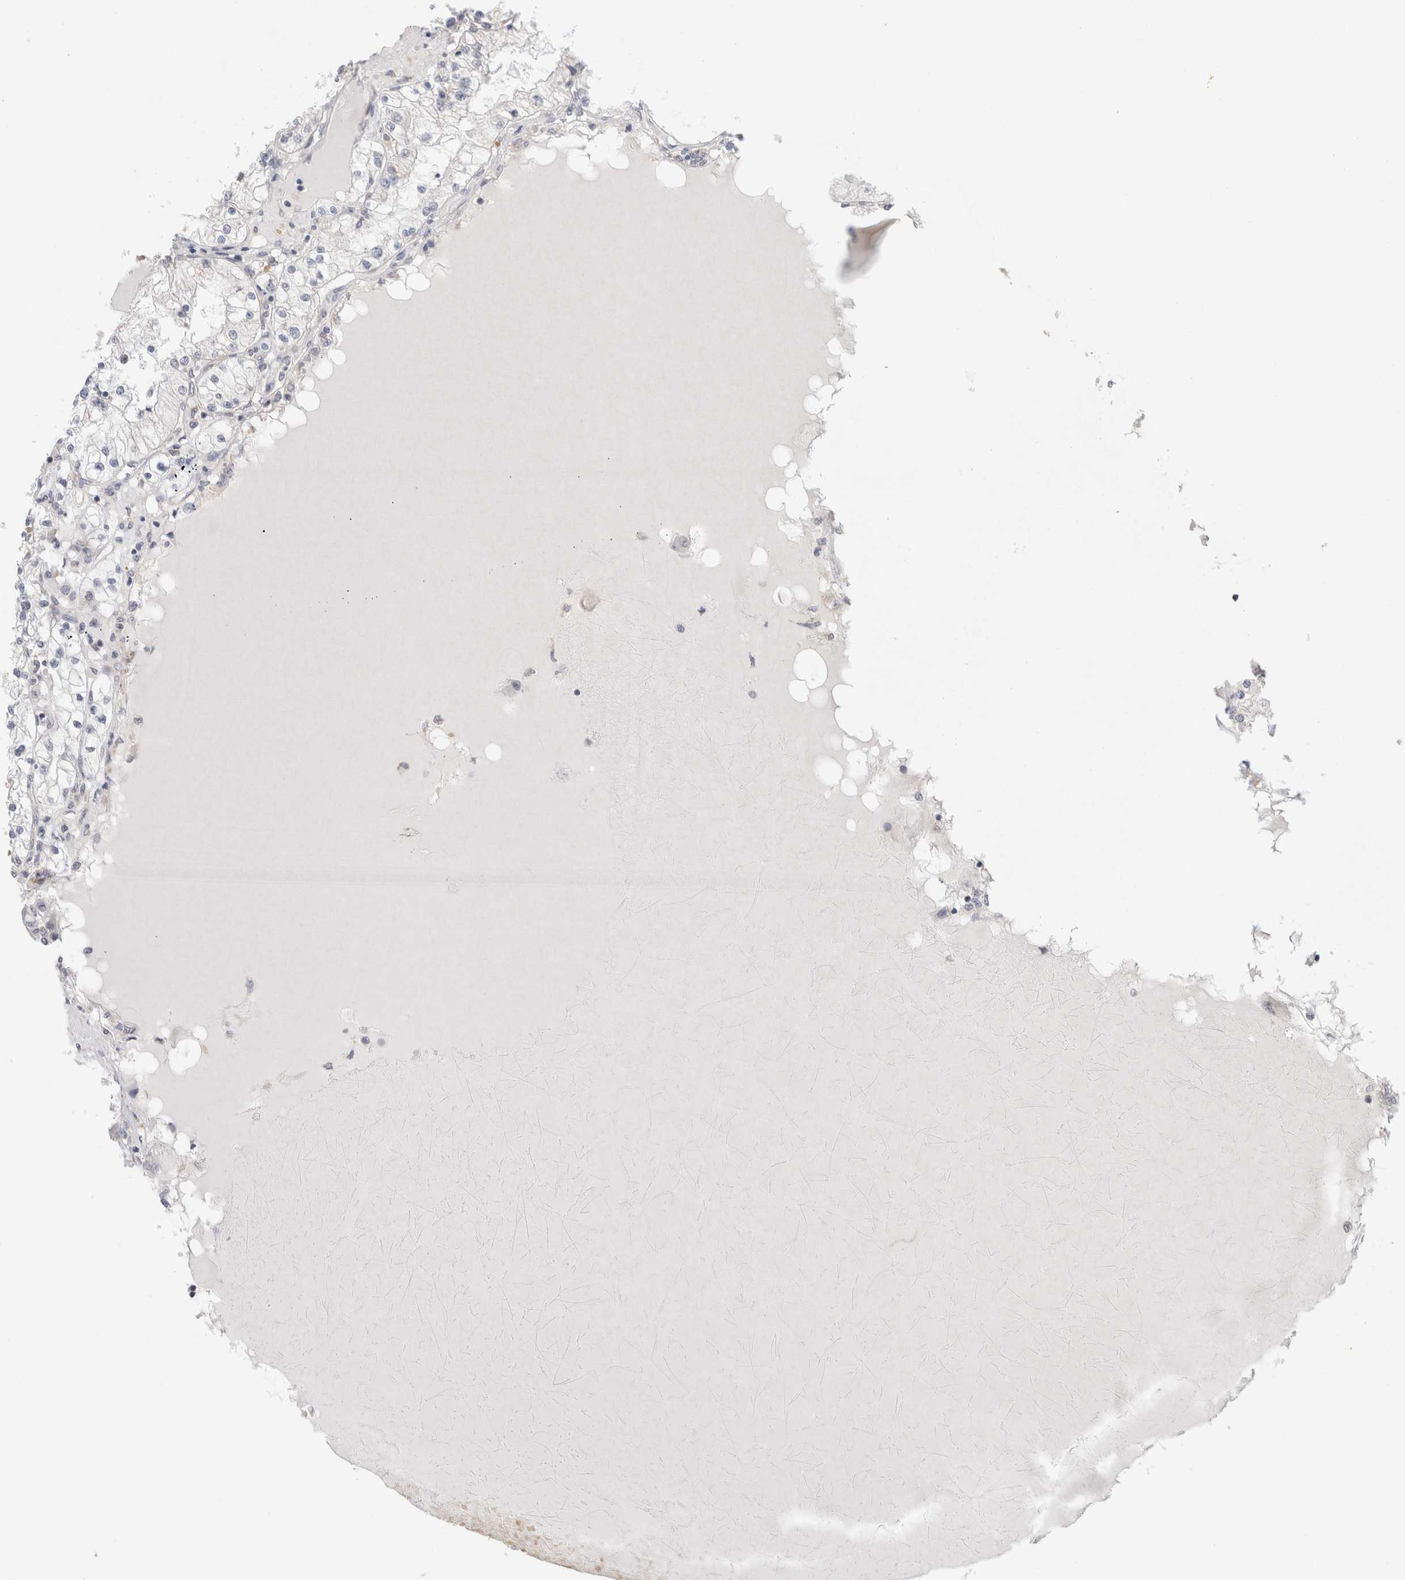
{"staining": {"intensity": "negative", "quantity": "none", "location": "none"}, "tissue": "renal cancer", "cell_type": "Tumor cells", "image_type": "cancer", "snomed": [{"axis": "morphology", "description": "Adenocarcinoma, NOS"}, {"axis": "topography", "description": "Kidney"}], "caption": "The photomicrograph displays no staining of tumor cells in renal cancer. (DAB IHC, high magnification).", "gene": "NDOR1", "patient": {"sex": "male", "age": 68}}